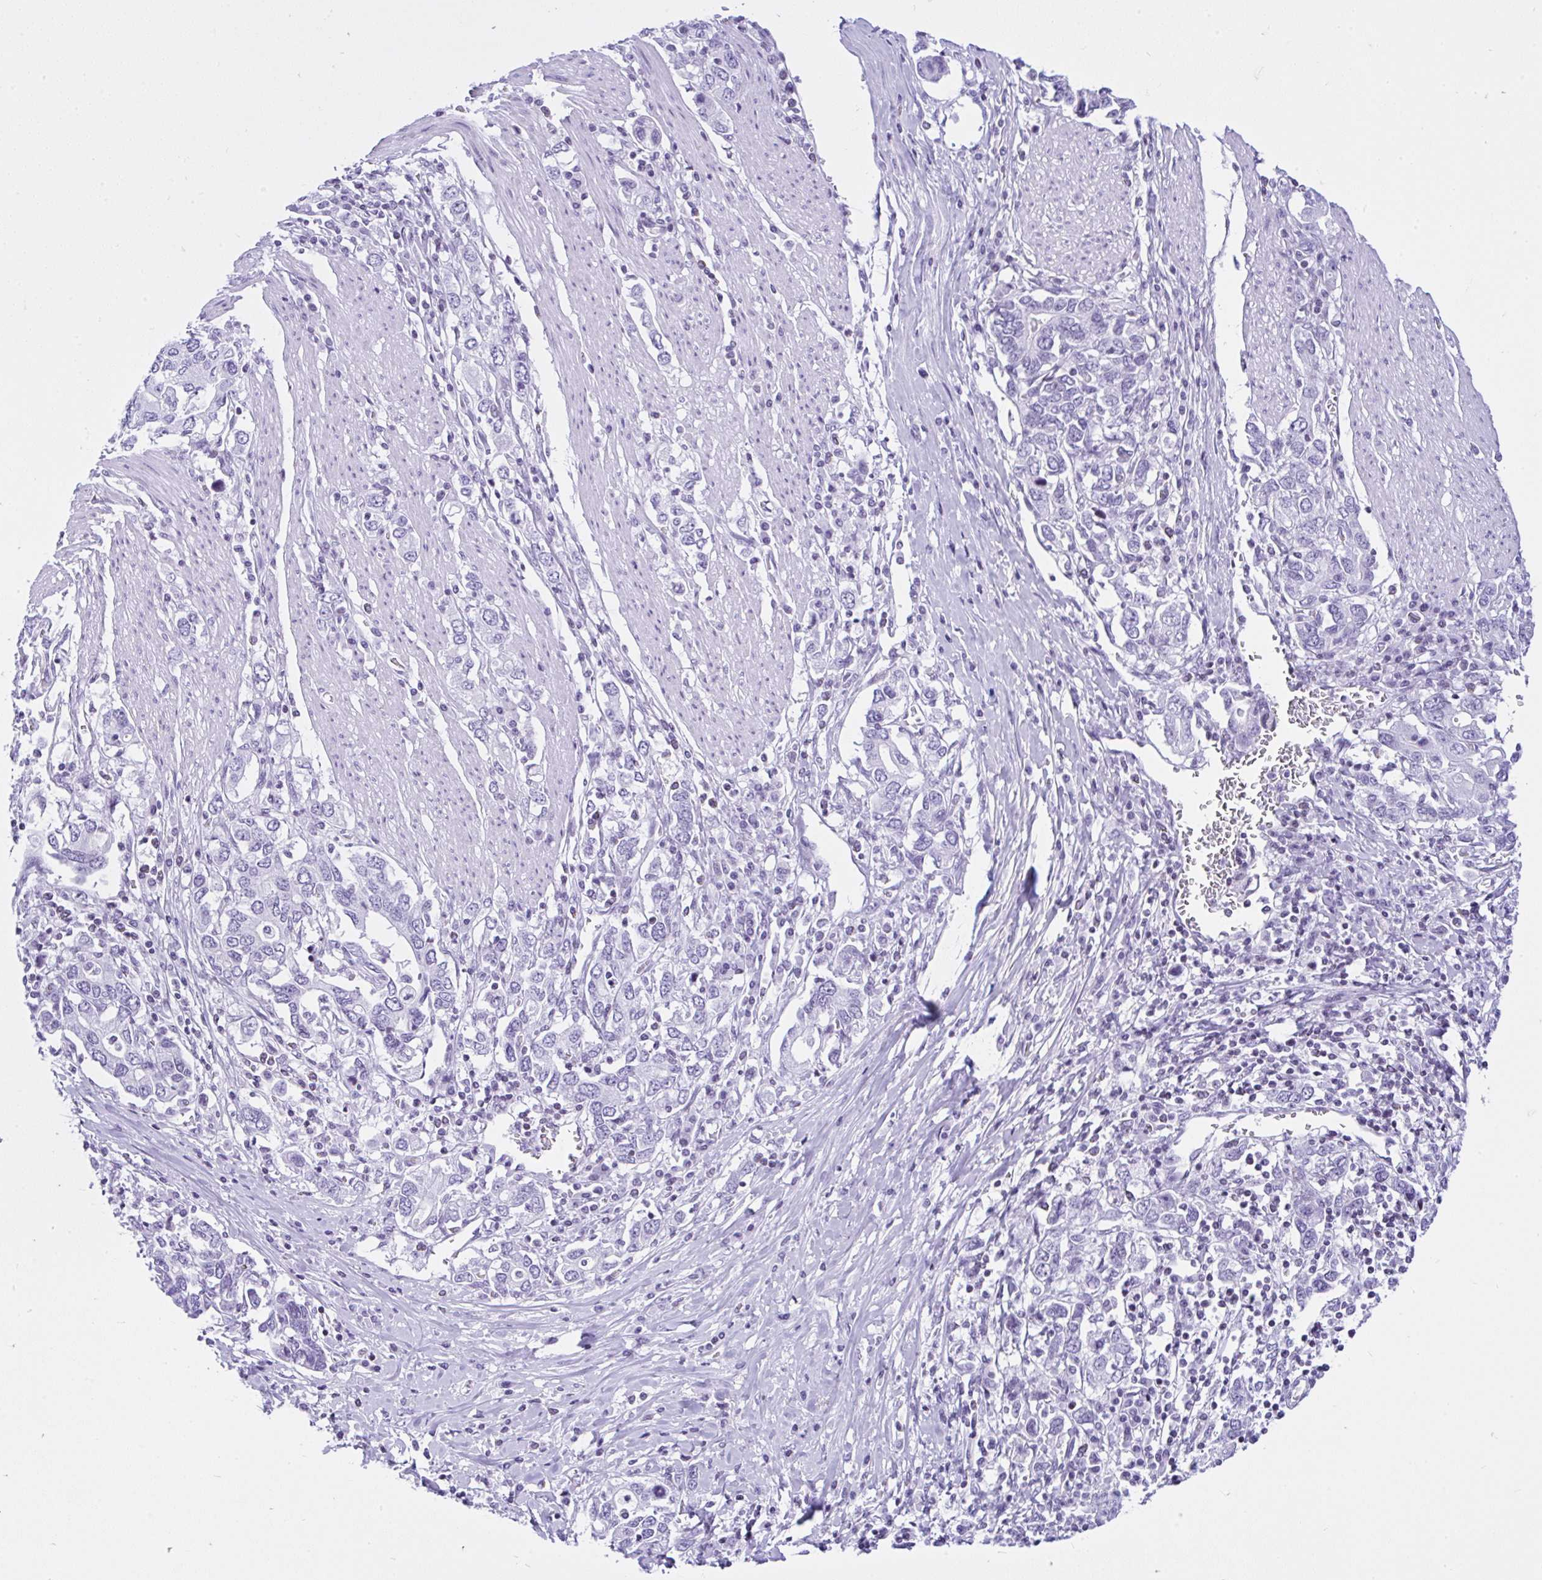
{"staining": {"intensity": "negative", "quantity": "none", "location": "none"}, "tissue": "stomach cancer", "cell_type": "Tumor cells", "image_type": "cancer", "snomed": [{"axis": "morphology", "description": "Adenocarcinoma, NOS"}, {"axis": "topography", "description": "Stomach, upper"}, {"axis": "topography", "description": "Stomach"}], "caption": "The micrograph shows no staining of tumor cells in stomach adenocarcinoma.", "gene": "KRT27", "patient": {"sex": "male", "age": 62}}